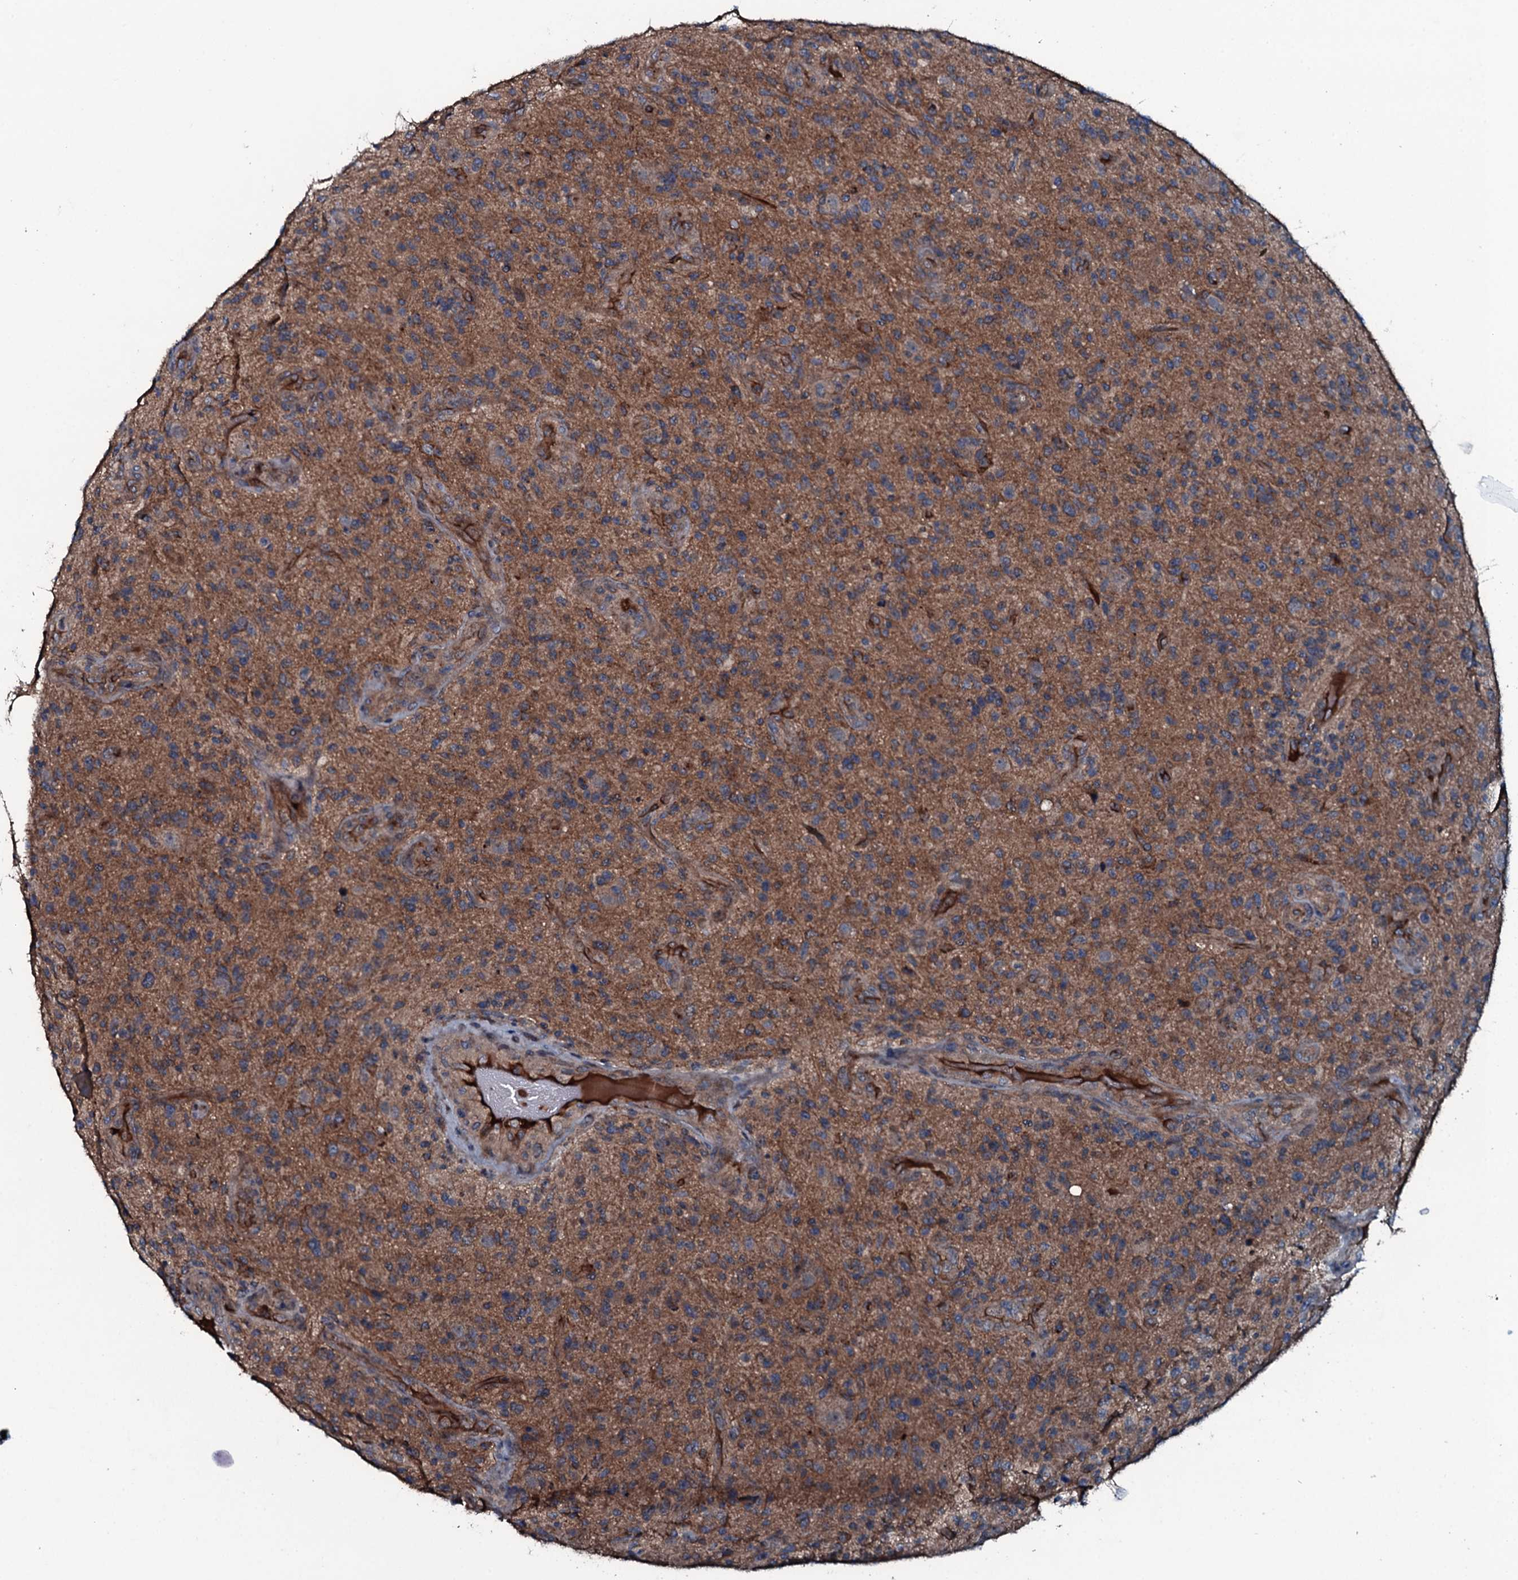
{"staining": {"intensity": "moderate", "quantity": ">75%", "location": "cytoplasmic/membranous"}, "tissue": "glioma", "cell_type": "Tumor cells", "image_type": "cancer", "snomed": [{"axis": "morphology", "description": "Glioma, malignant, High grade"}, {"axis": "topography", "description": "Brain"}], "caption": "Protein expression analysis of human malignant high-grade glioma reveals moderate cytoplasmic/membranous expression in about >75% of tumor cells. Nuclei are stained in blue.", "gene": "TRIM7", "patient": {"sex": "male", "age": 47}}